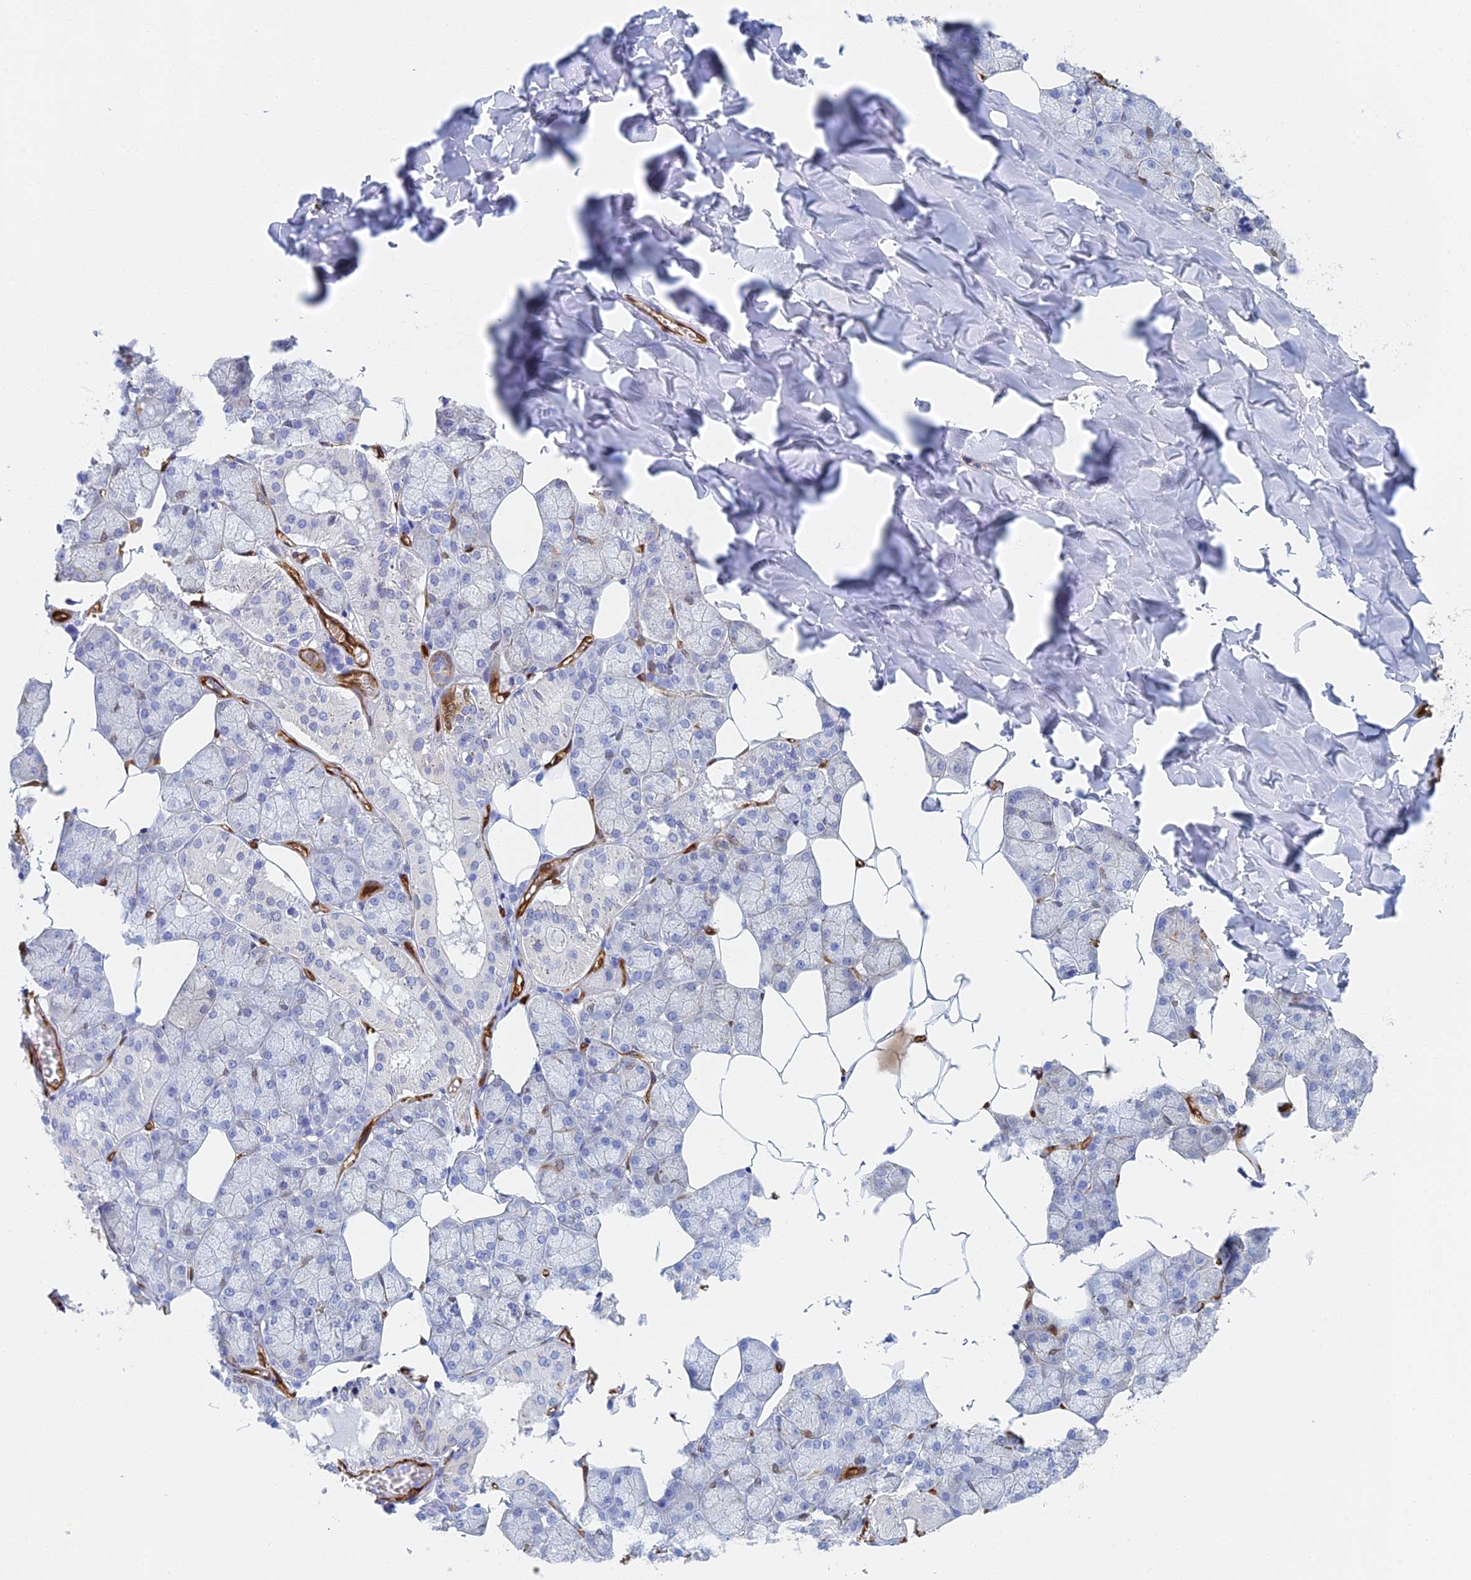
{"staining": {"intensity": "moderate", "quantity": "<25%", "location": "cytoplasmic/membranous"}, "tissue": "salivary gland", "cell_type": "Glandular cells", "image_type": "normal", "snomed": [{"axis": "morphology", "description": "Normal tissue, NOS"}, {"axis": "topography", "description": "Salivary gland"}], "caption": "A low amount of moderate cytoplasmic/membranous expression is appreciated in about <25% of glandular cells in unremarkable salivary gland. The staining is performed using DAB (3,3'-diaminobenzidine) brown chromogen to label protein expression. The nuclei are counter-stained blue using hematoxylin.", "gene": "CRIP2", "patient": {"sex": "male", "age": 62}}